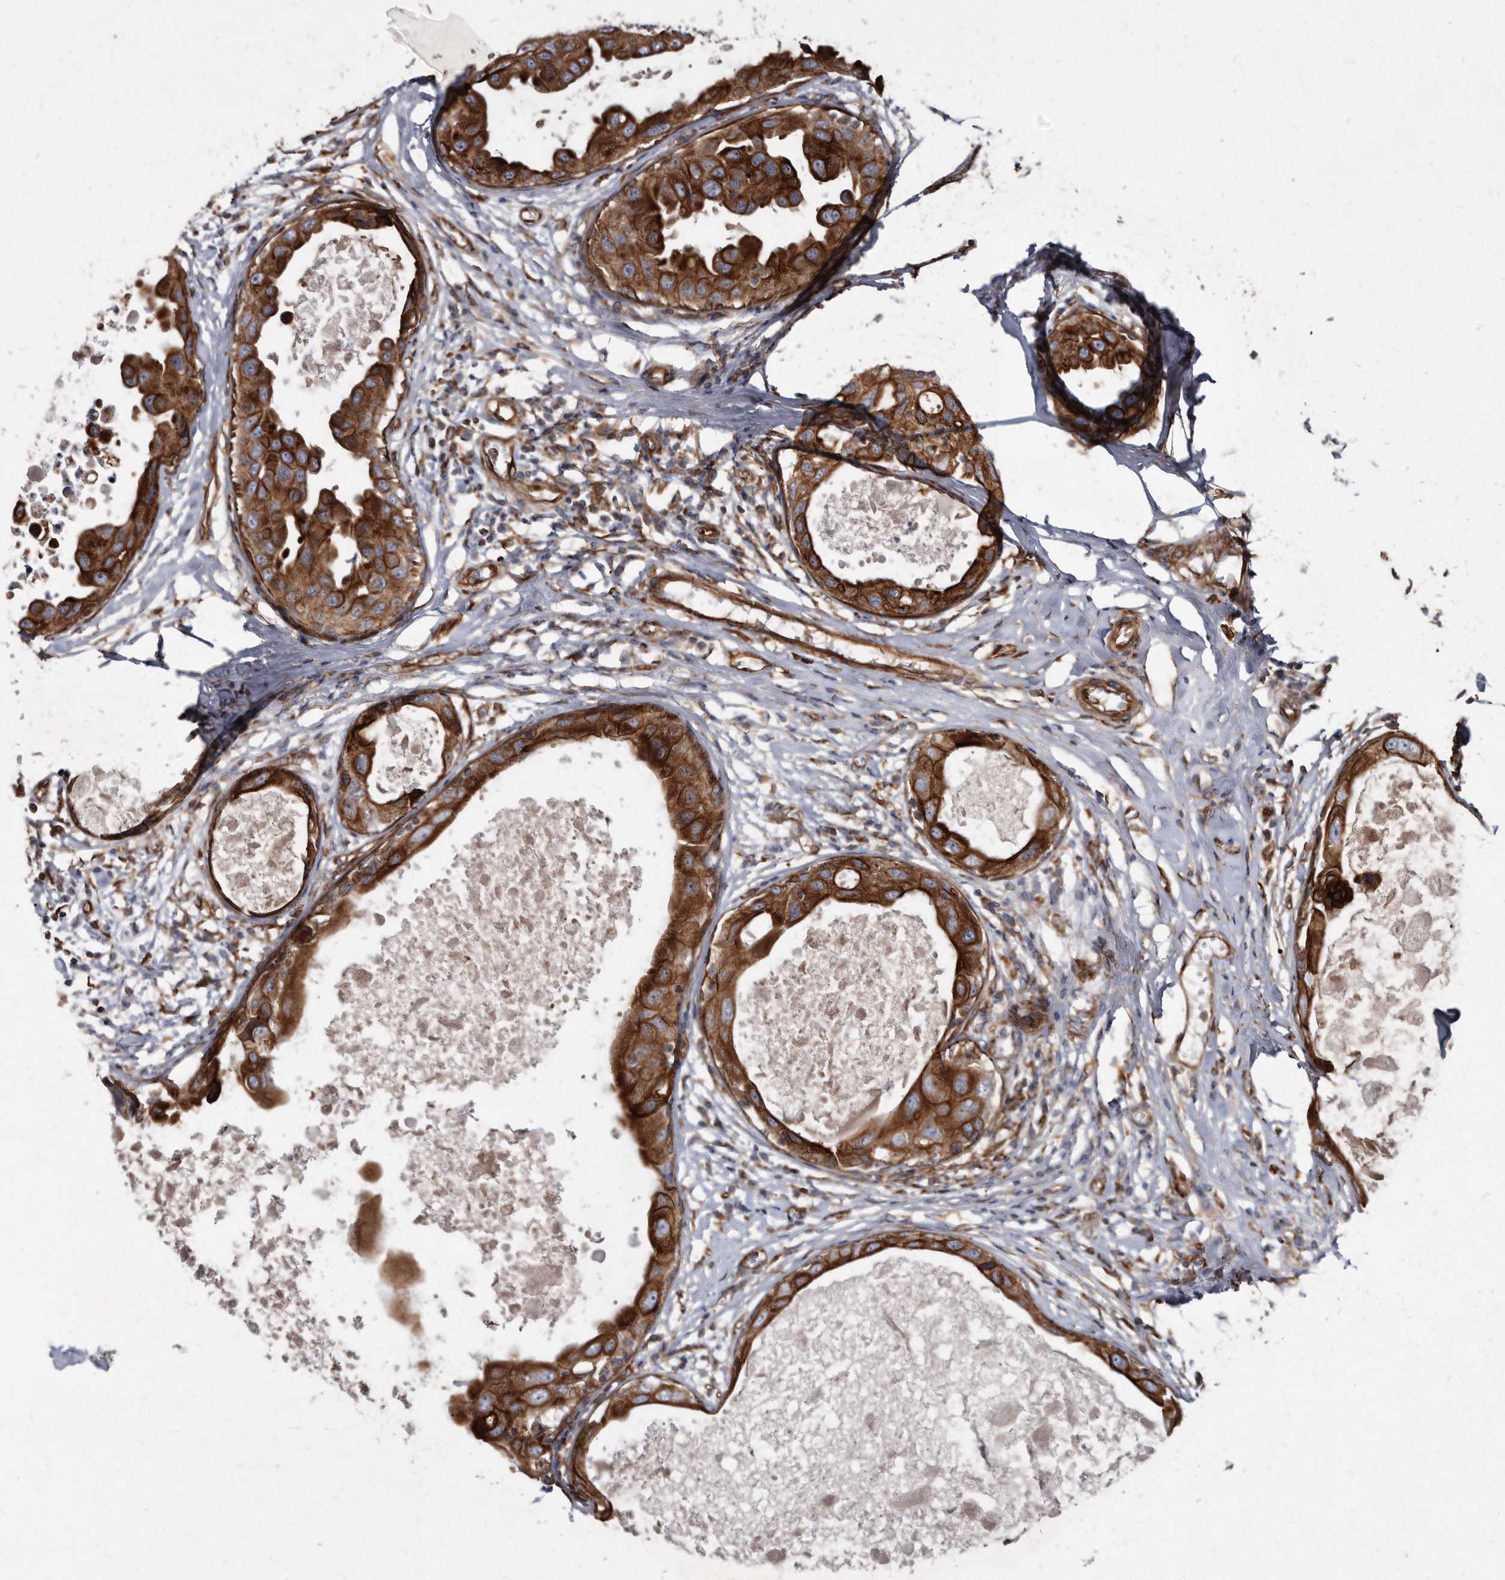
{"staining": {"intensity": "strong", "quantity": ">75%", "location": "cytoplasmic/membranous"}, "tissue": "breast cancer", "cell_type": "Tumor cells", "image_type": "cancer", "snomed": [{"axis": "morphology", "description": "Duct carcinoma"}, {"axis": "topography", "description": "Breast"}], "caption": "Immunohistochemical staining of human breast intraductal carcinoma exhibits strong cytoplasmic/membranous protein staining in approximately >75% of tumor cells.", "gene": "KCTD20", "patient": {"sex": "female", "age": 27}}